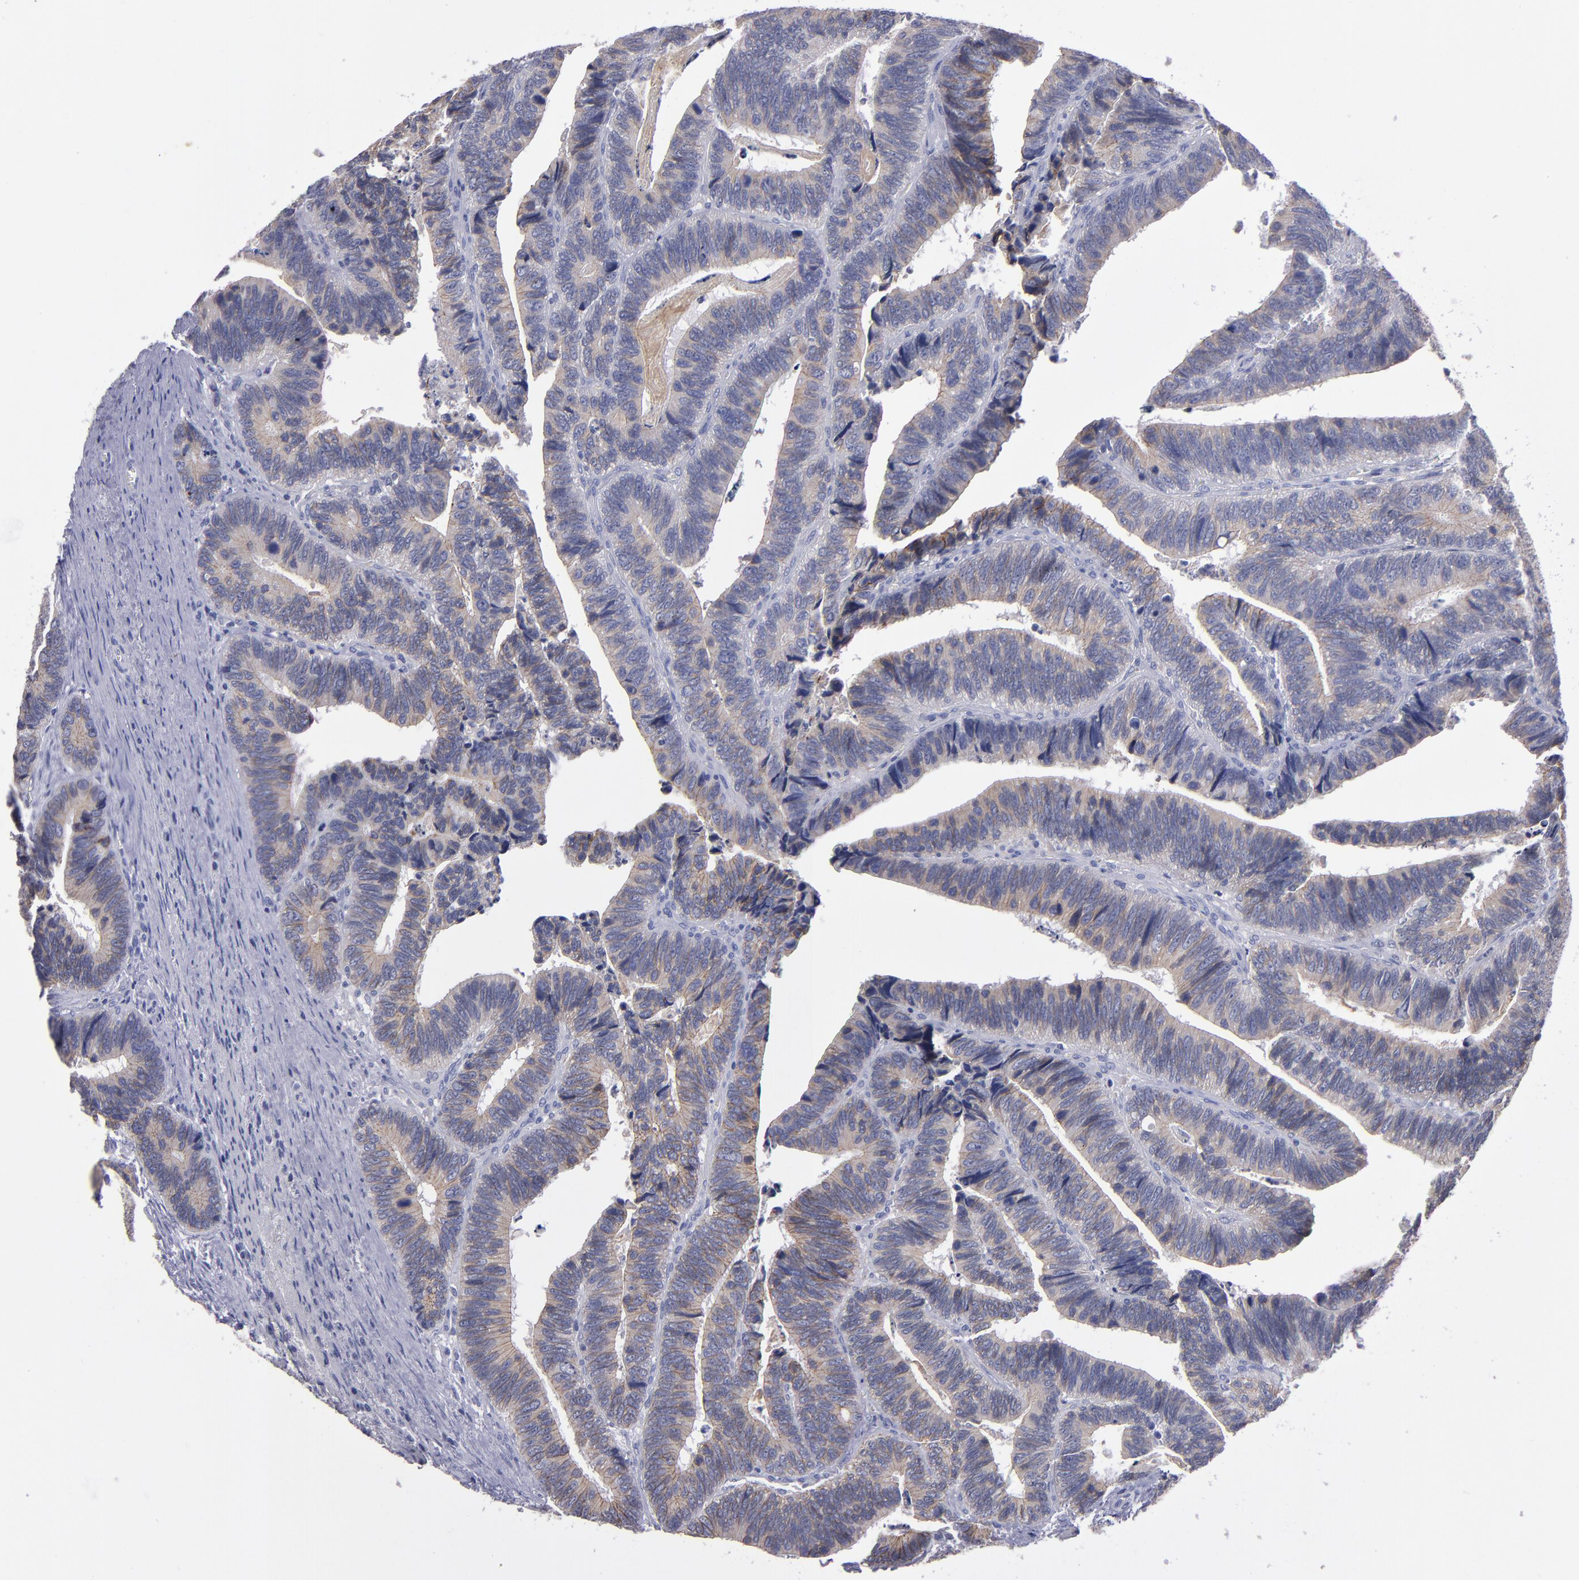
{"staining": {"intensity": "moderate", "quantity": ">75%", "location": "cytoplasmic/membranous"}, "tissue": "colorectal cancer", "cell_type": "Tumor cells", "image_type": "cancer", "snomed": [{"axis": "morphology", "description": "Adenocarcinoma, NOS"}, {"axis": "topography", "description": "Colon"}], "caption": "This micrograph exhibits immunohistochemistry staining of adenocarcinoma (colorectal), with medium moderate cytoplasmic/membranous expression in about >75% of tumor cells.", "gene": "CDH3", "patient": {"sex": "male", "age": 72}}